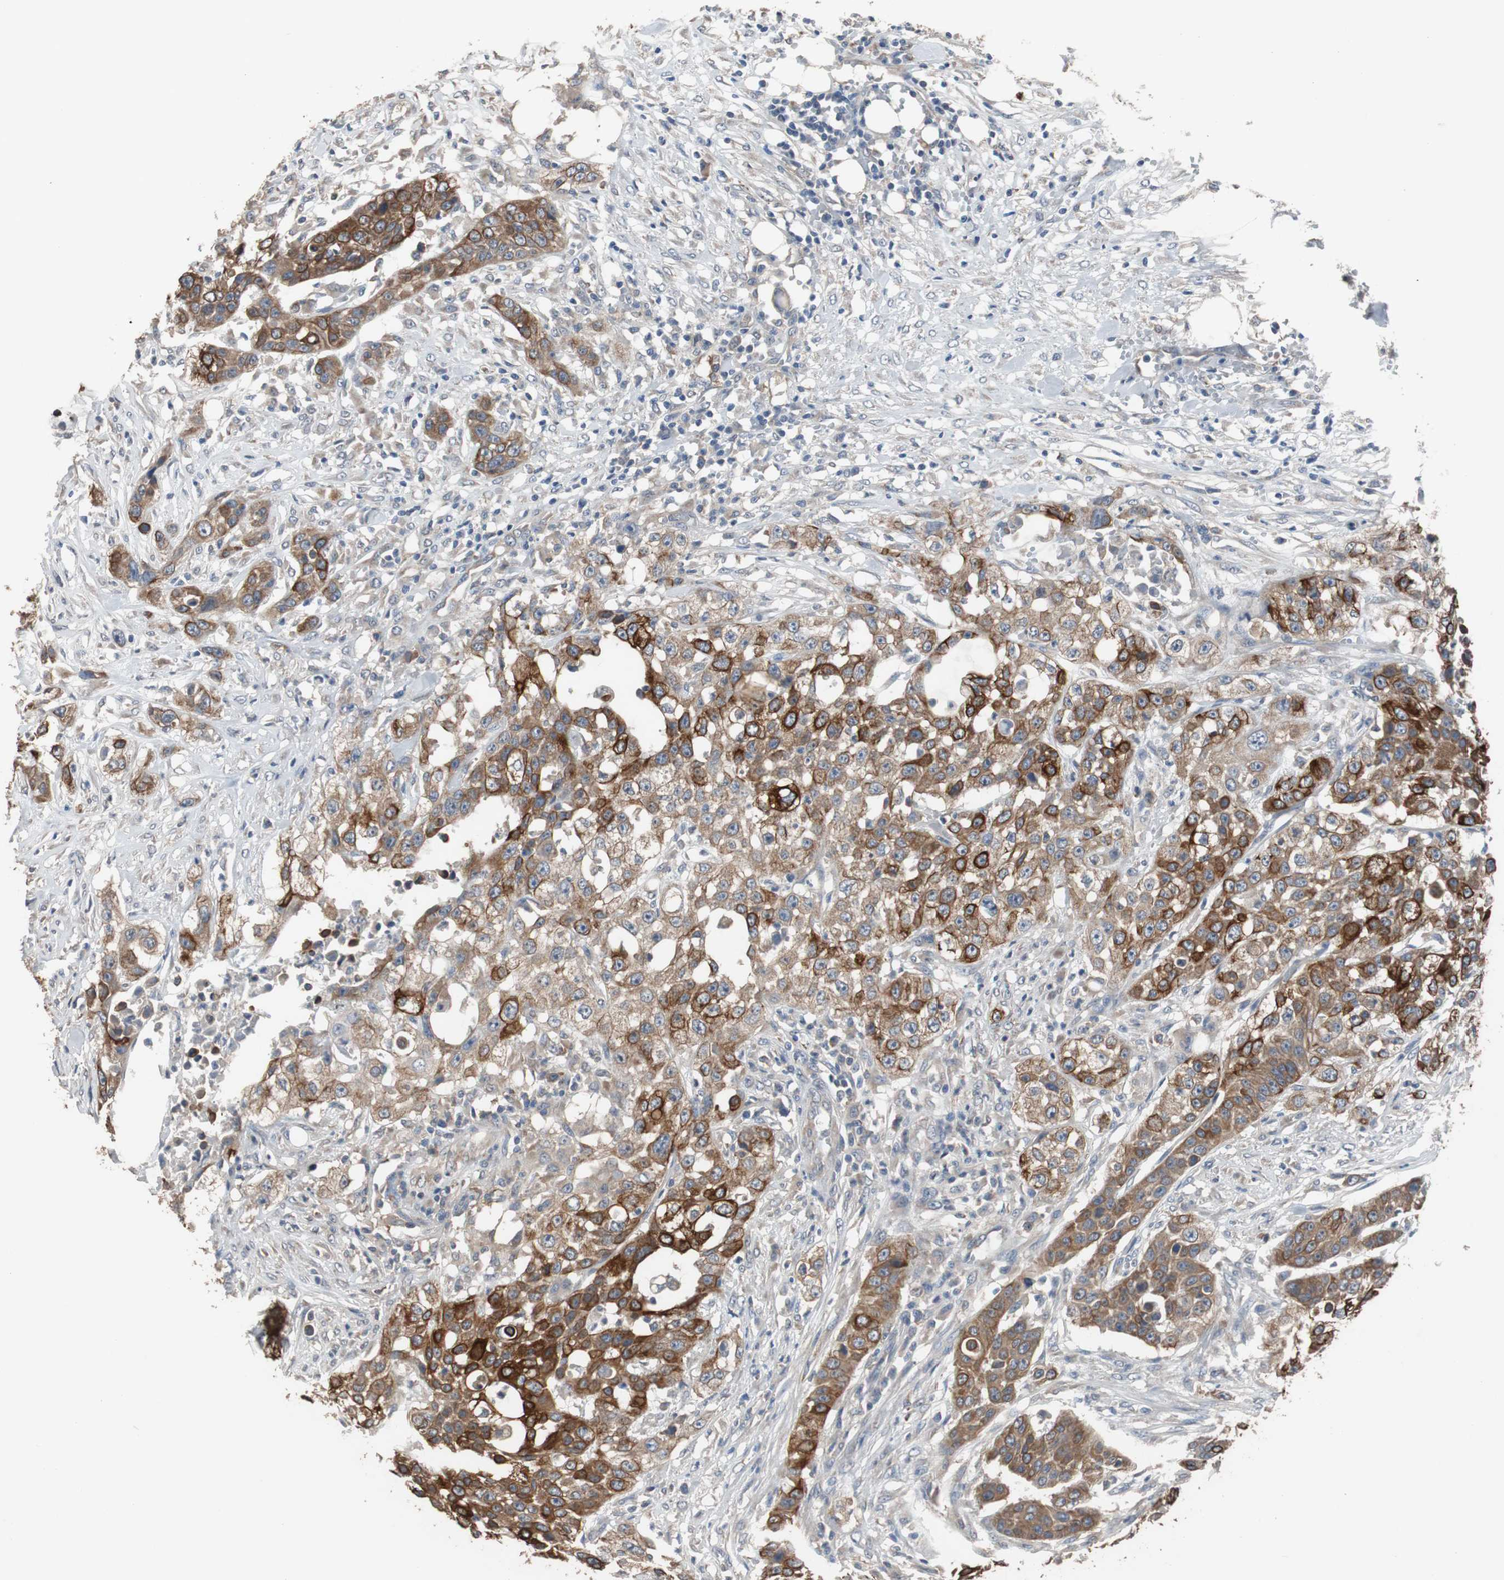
{"staining": {"intensity": "strong", "quantity": ">75%", "location": "cytoplasmic/membranous"}, "tissue": "urothelial cancer", "cell_type": "Tumor cells", "image_type": "cancer", "snomed": [{"axis": "morphology", "description": "Urothelial carcinoma, High grade"}, {"axis": "topography", "description": "Urinary bladder"}], "caption": "IHC of human high-grade urothelial carcinoma displays high levels of strong cytoplasmic/membranous expression in approximately >75% of tumor cells. The staining was performed using DAB (3,3'-diaminobenzidine) to visualize the protein expression in brown, while the nuclei were stained in blue with hematoxylin (Magnification: 20x).", "gene": "USP10", "patient": {"sex": "male", "age": 74}}